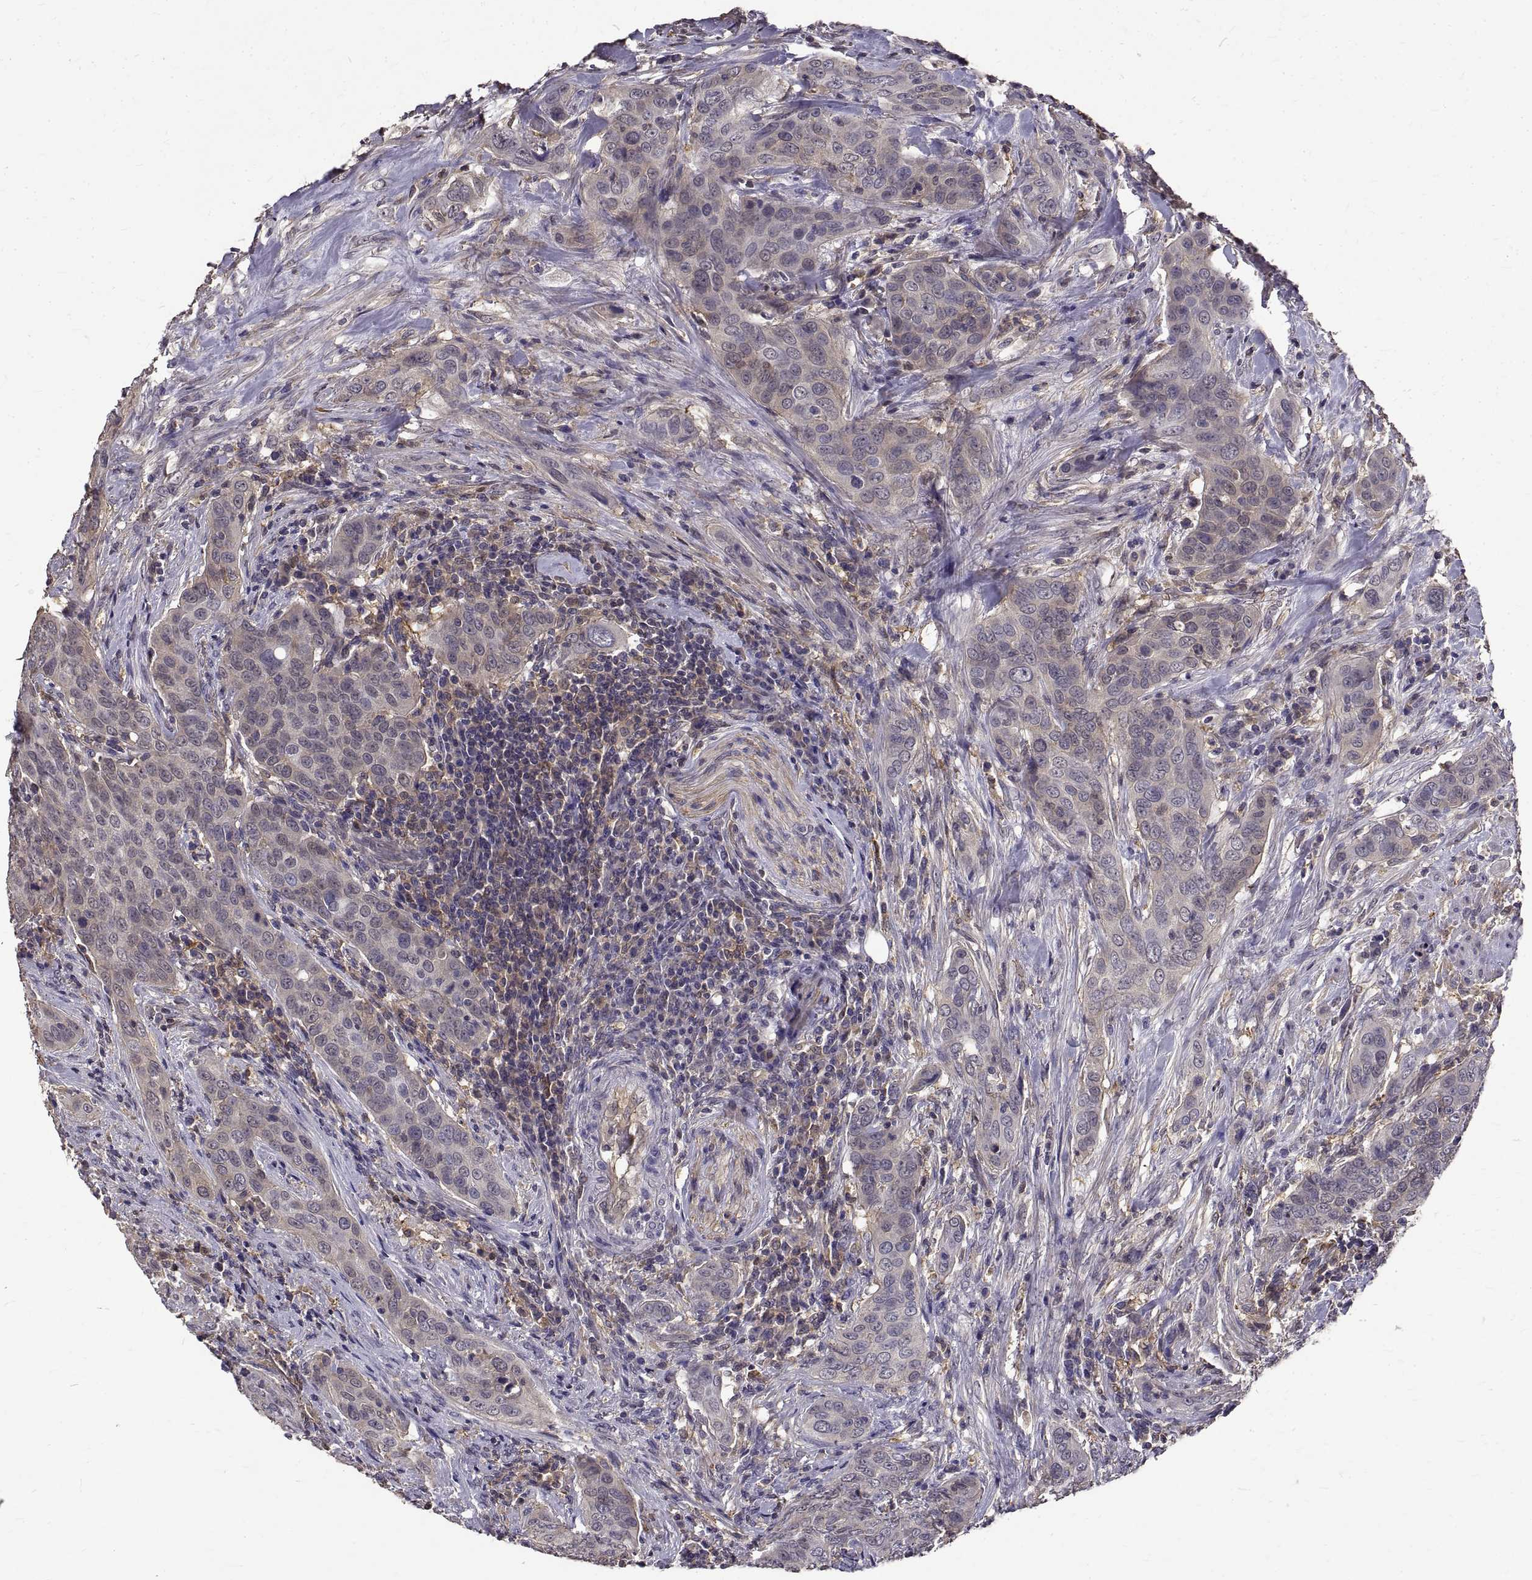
{"staining": {"intensity": "negative", "quantity": "none", "location": "none"}, "tissue": "urothelial cancer", "cell_type": "Tumor cells", "image_type": "cancer", "snomed": [{"axis": "morphology", "description": "Urothelial carcinoma, High grade"}, {"axis": "topography", "description": "Urinary bladder"}], "caption": "An immunohistochemistry image of urothelial carcinoma (high-grade) is shown. There is no staining in tumor cells of urothelial carcinoma (high-grade).", "gene": "PEA15", "patient": {"sex": "male", "age": 82}}